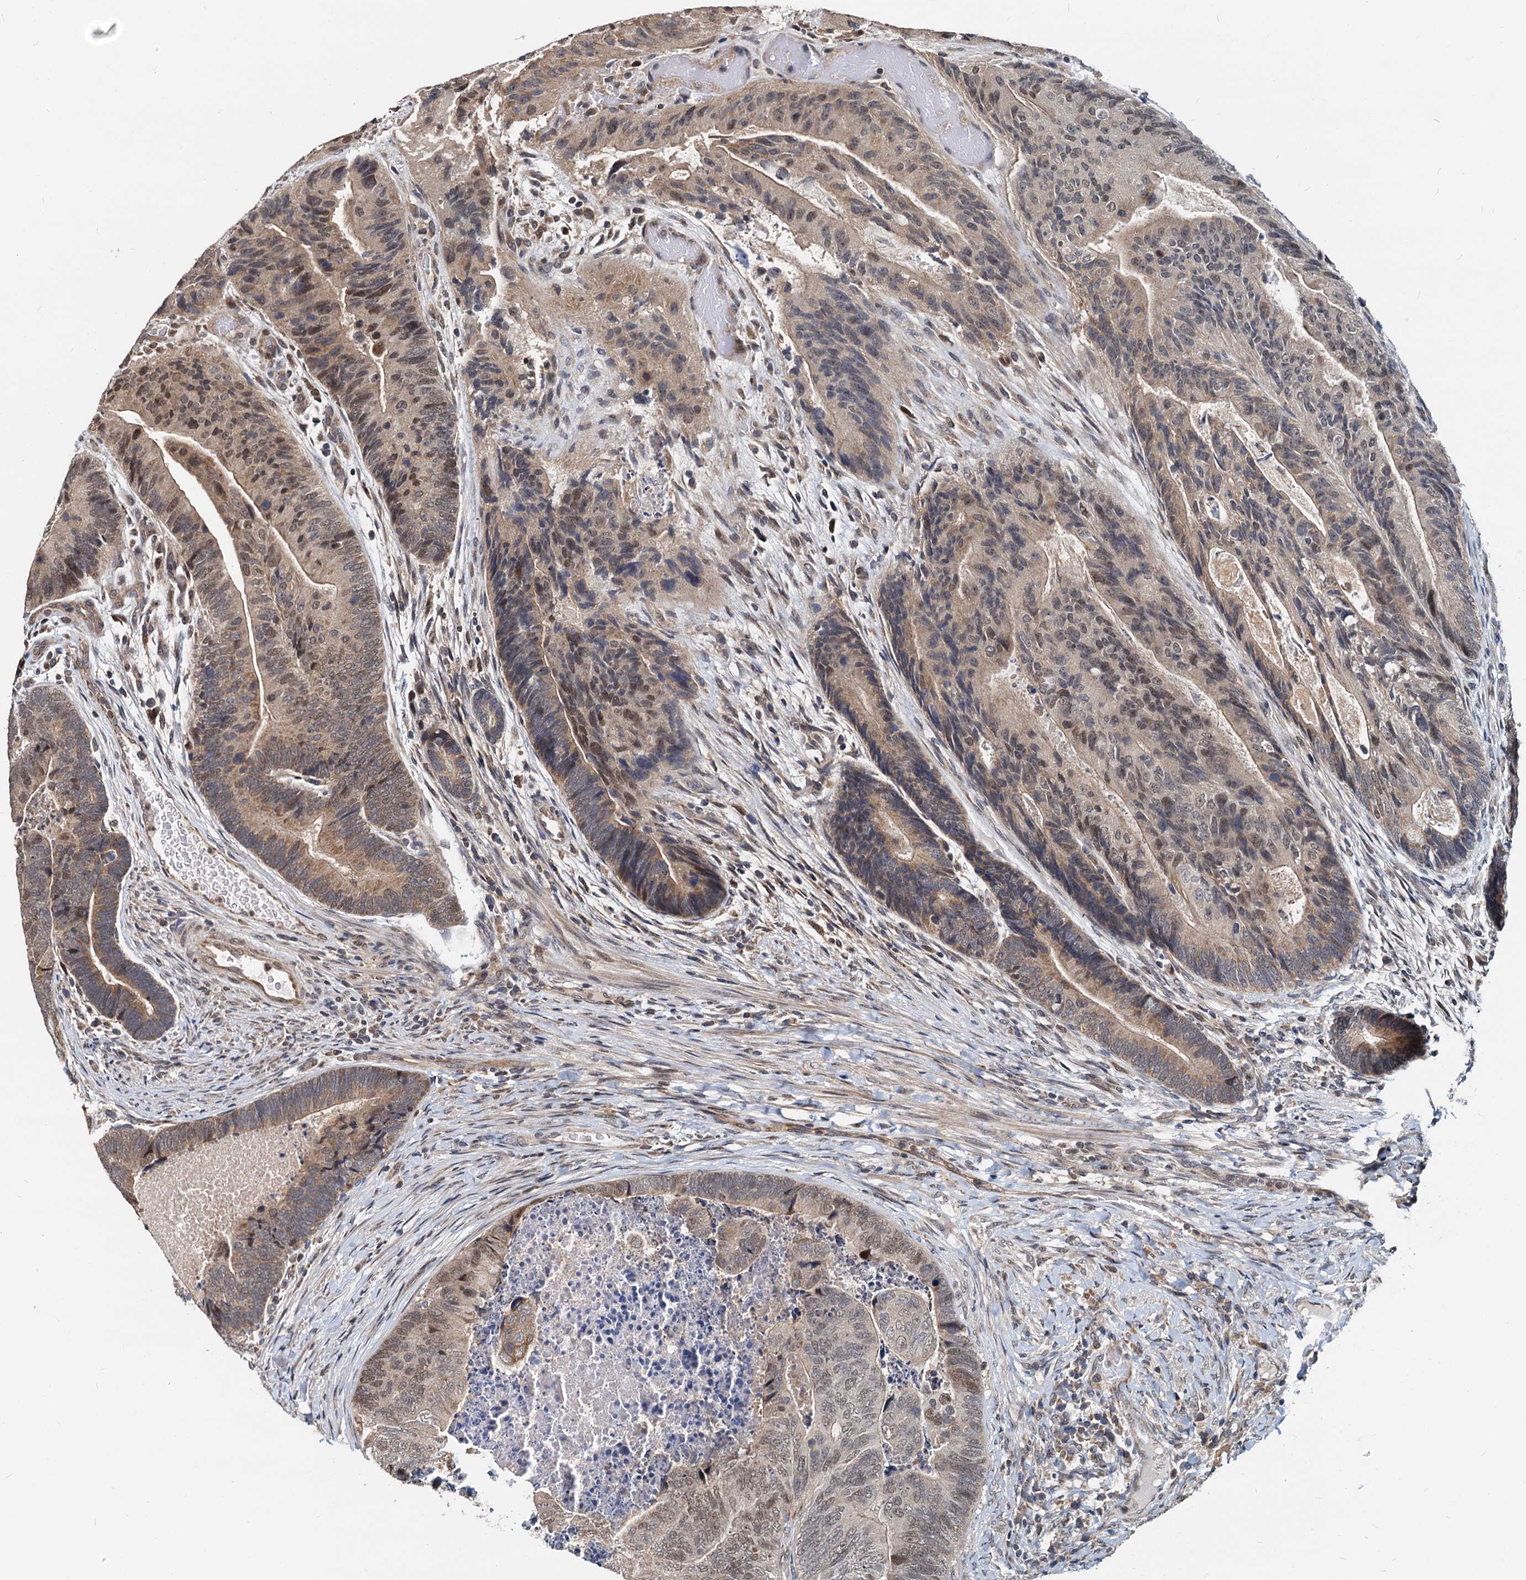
{"staining": {"intensity": "moderate", "quantity": "25%-75%", "location": "cytoplasmic/membranous,nuclear"}, "tissue": "colorectal cancer", "cell_type": "Tumor cells", "image_type": "cancer", "snomed": [{"axis": "morphology", "description": "Adenocarcinoma, NOS"}, {"axis": "topography", "description": "Colon"}], "caption": "Brown immunohistochemical staining in colorectal cancer (adenocarcinoma) demonstrates moderate cytoplasmic/membranous and nuclear positivity in about 25%-75% of tumor cells.", "gene": "MCMBP", "patient": {"sex": "female", "age": 67}}